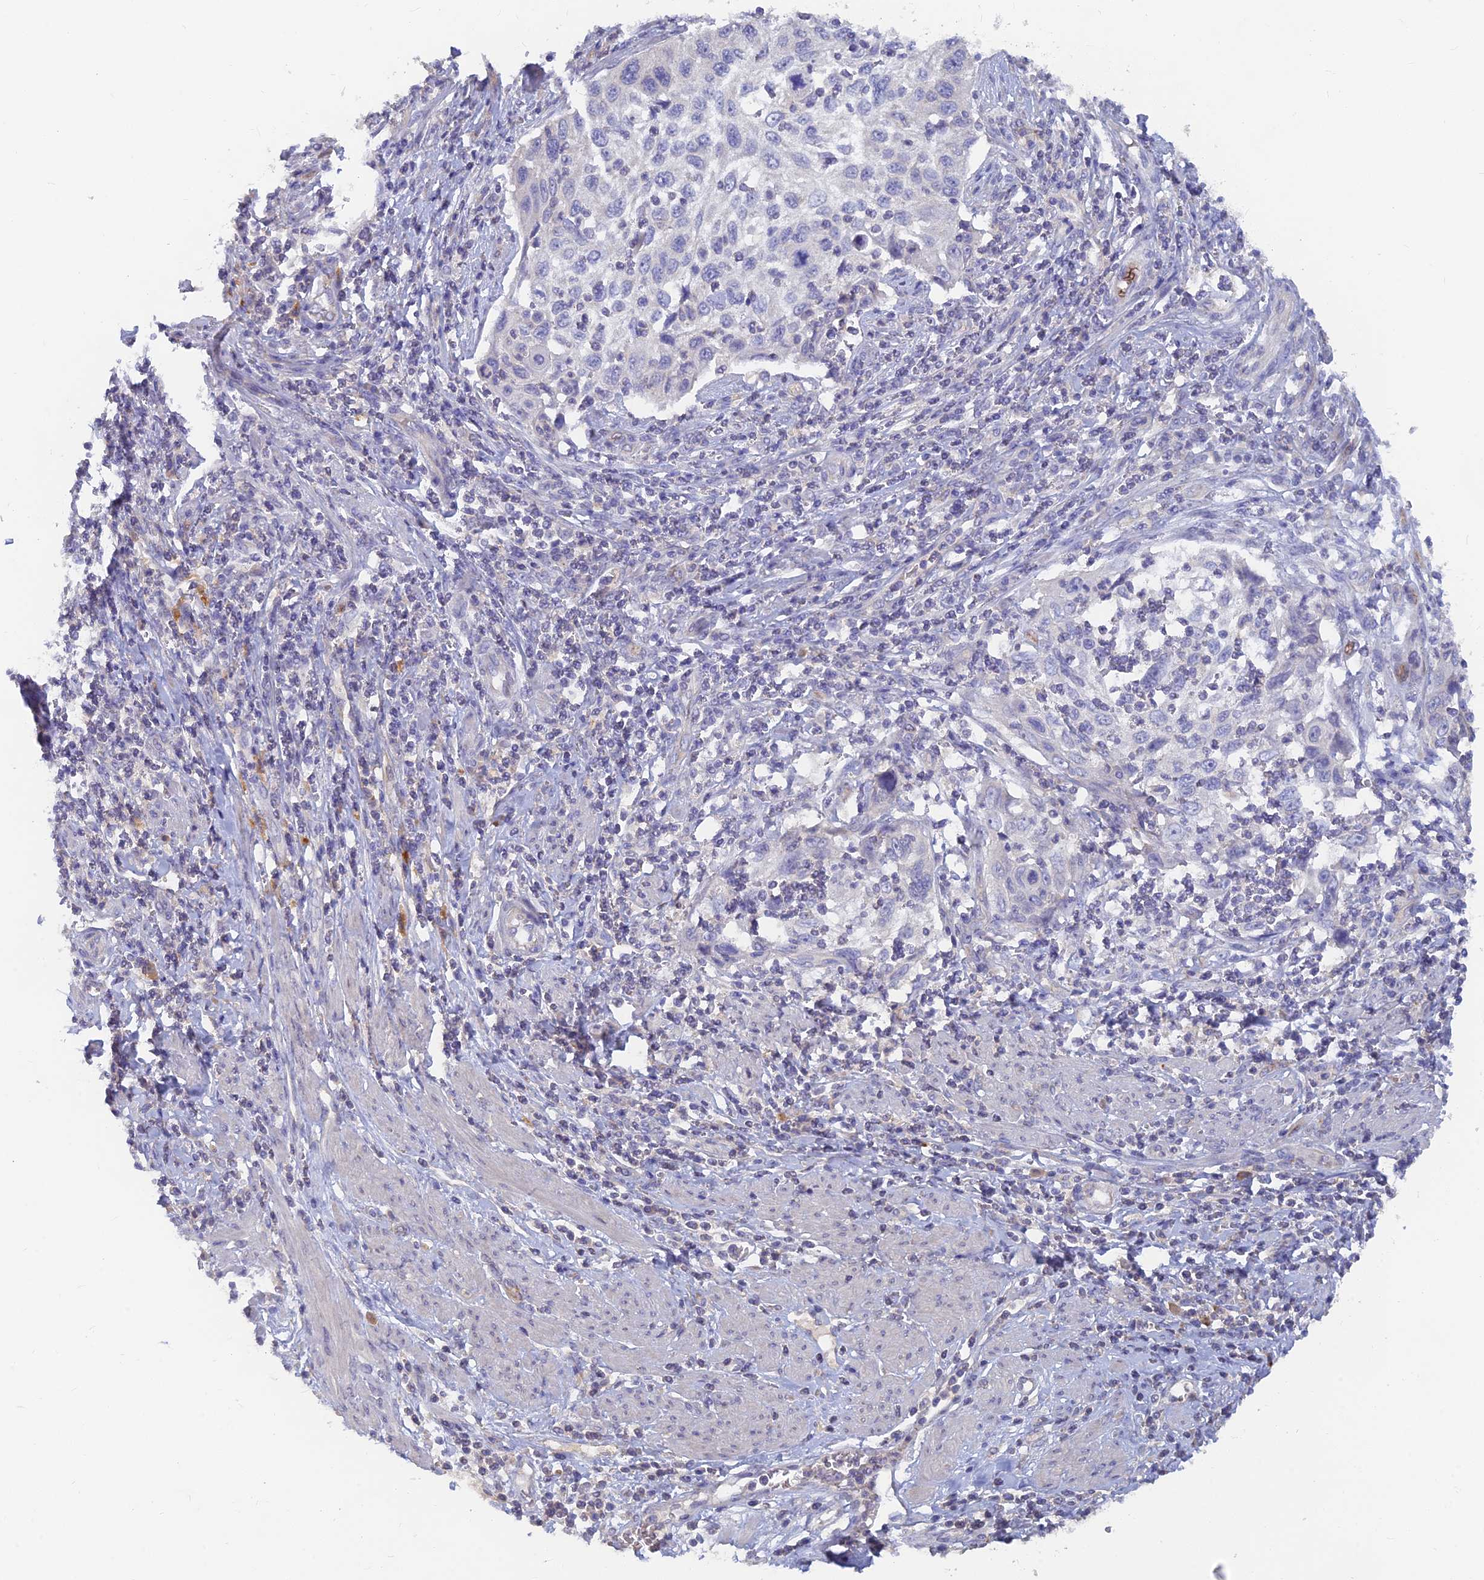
{"staining": {"intensity": "negative", "quantity": "none", "location": "none"}, "tissue": "cervical cancer", "cell_type": "Tumor cells", "image_type": "cancer", "snomed": [{"axis": "morphology", "description": "Squamous cell carcinoma, NOS"}, {"axis": "topography", "description": "Cervix"}], "caption": "Tumor cells are negative for brown protein staining in cervical squamous cell carcinoma. (Stains: DAB (3,3'-diaminobenzidine) IHC with hematoxylin counter stain, Microscopy: brightfield microscopy at high magnification).", "gene": "ARRDC1", "patient": {"sex": "female", "age": 70}}